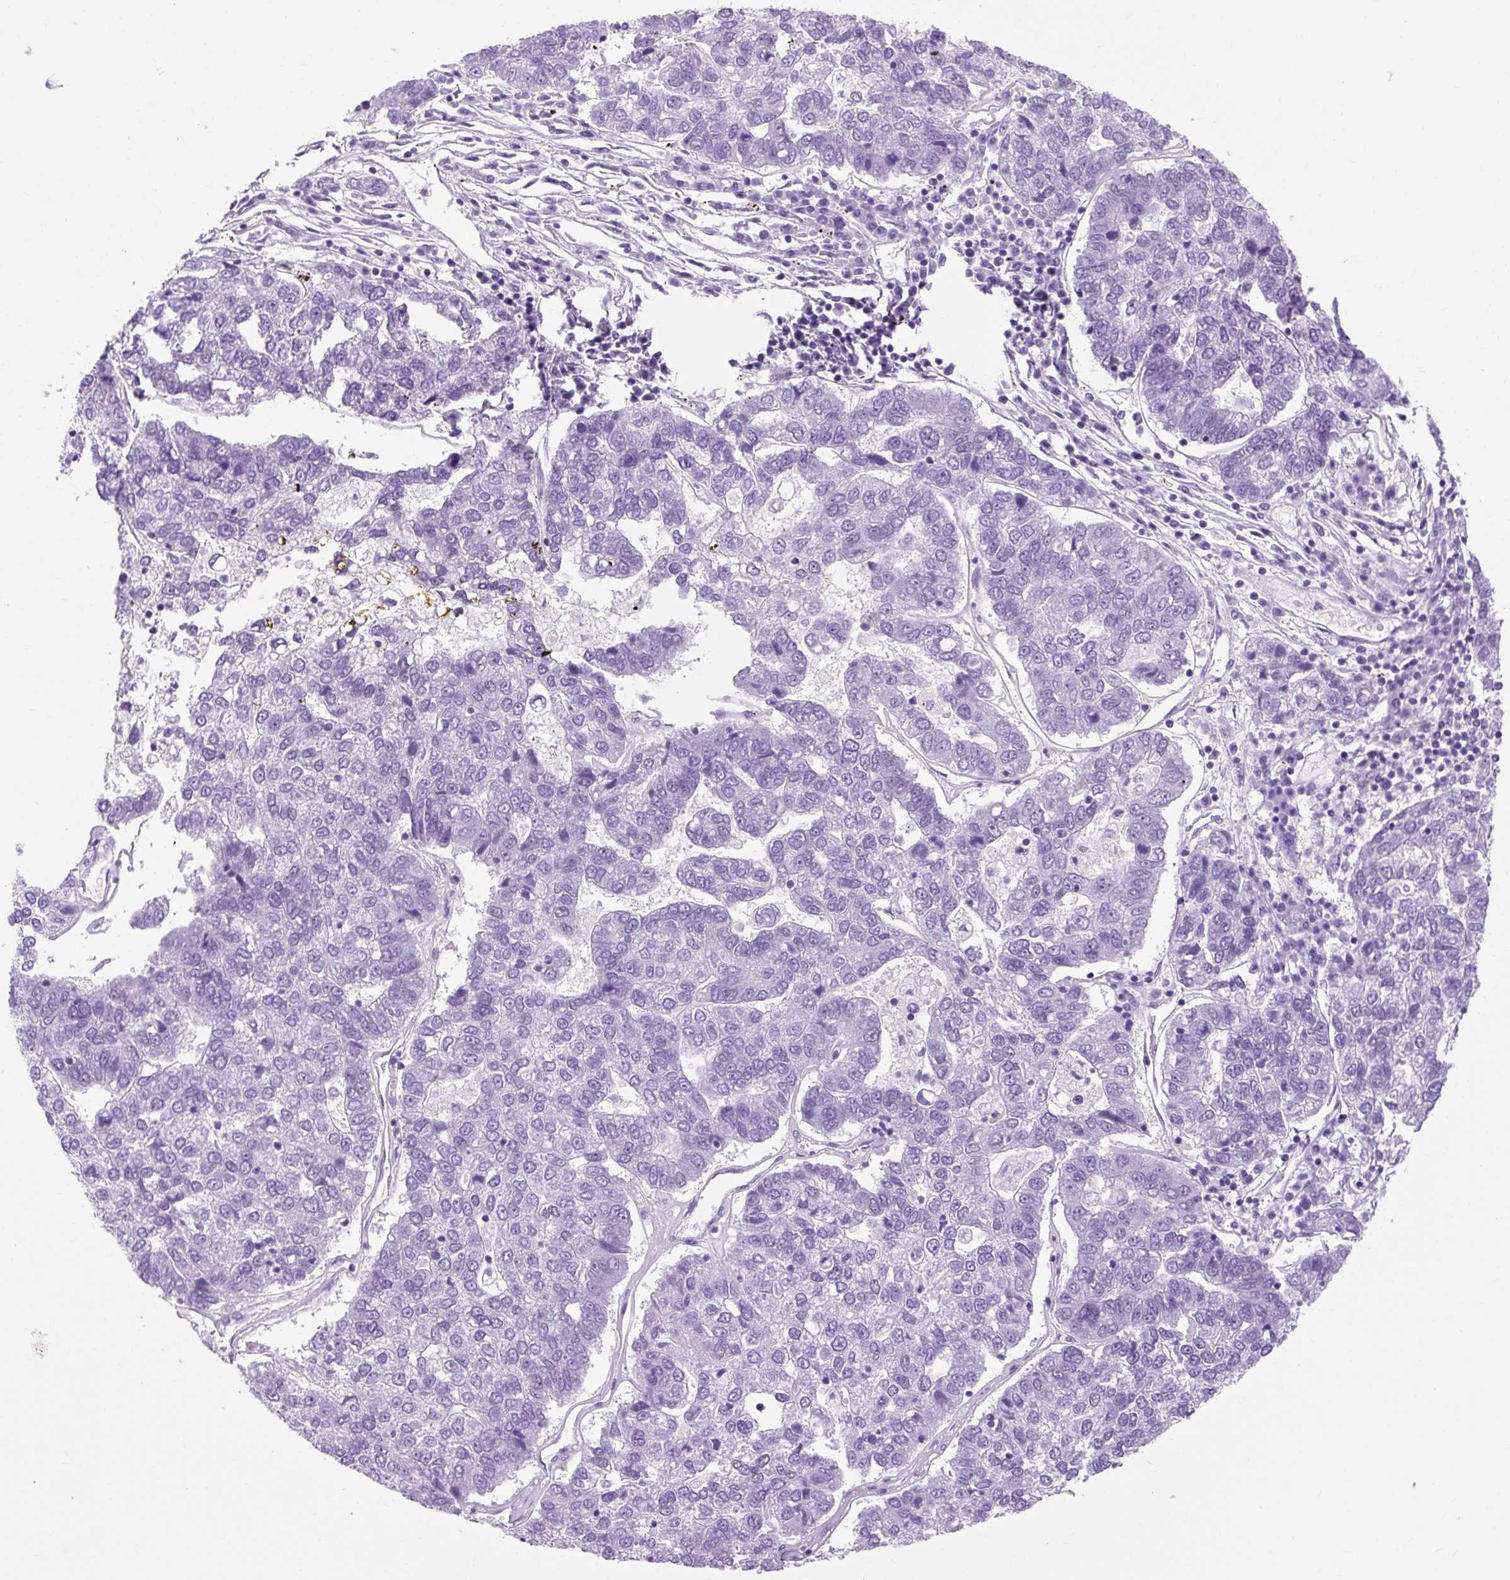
{"staining": {"intensity": "negative", "quantity": "none", "location": "none"}, "tissue": "pancreatic cancer", "cell_type": "Tumor cells", "image_type": "cancer", "snomed": [{"axis": "morphology", "description": "Adenocarcinoma, NOS"}, {"axis": "topography", "description": "Pancreas"}], "caption": "IHC photomicrograph of neoplastic tissue: human pancreatic cancer stained with DAB demonstrates no significant protein positivity in tumor cells.", "gene": "OOEP", "patient": {"sex": "female", "age": 61}}